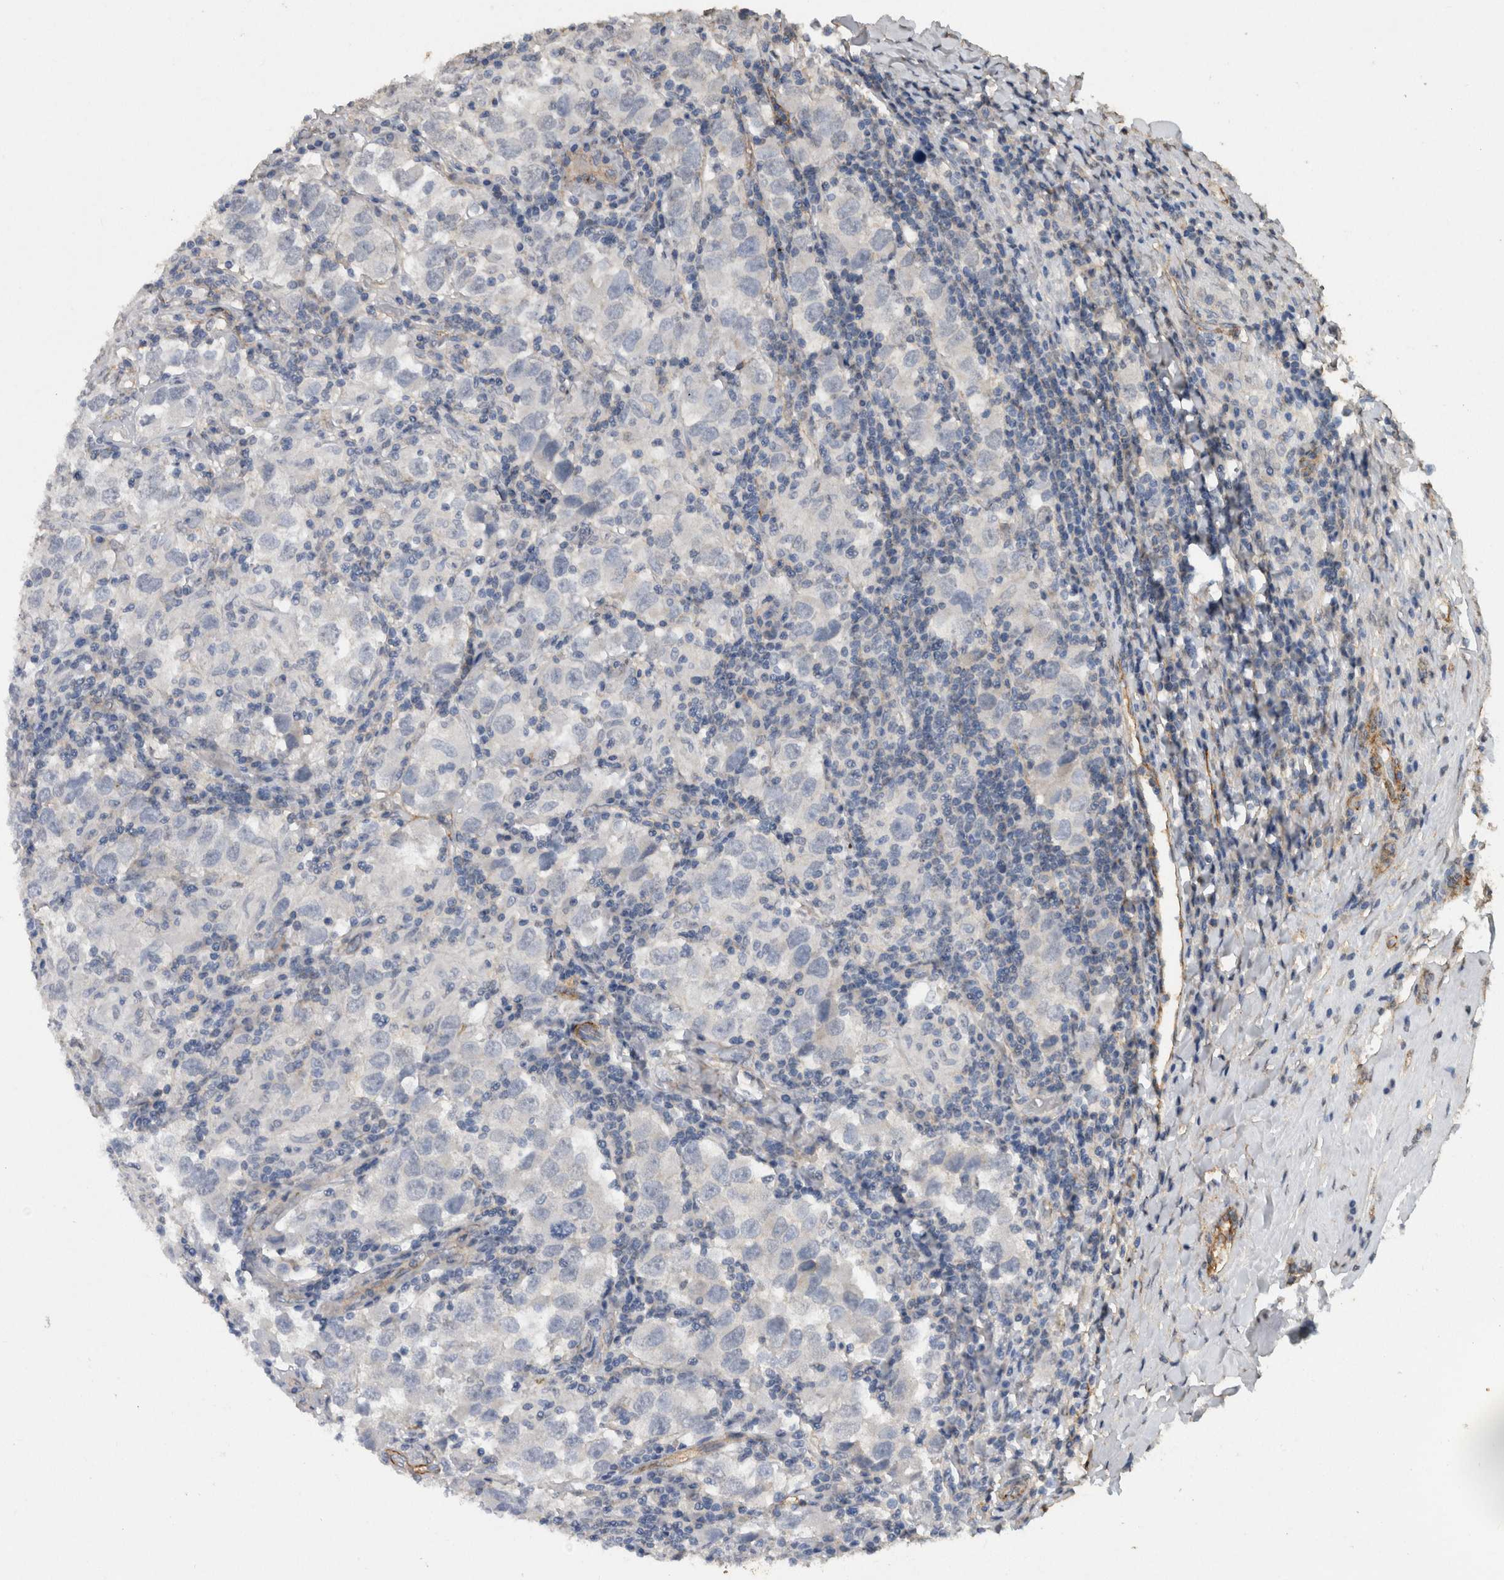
{"staining": {"intensity": "negative", "quantity": "none", "location": "none"}, "tissue": "testis cancer", "cell_type": "Tumor cells", "image_type": "cancer", "snomed": [{"axis": "morphology", "description": "Carcinoma, Embryonal, NOS"}, {"axis": "topography", "description": "Testis"}], "caption": "DAB (3,3'-diaminobenzidine) immunohistochemical staining of human embryonal carcinoma (testis) exhibits no significant staining in tumor cells.", "gene": "RECK", "patient": {"sex": "male", "age": 21}}